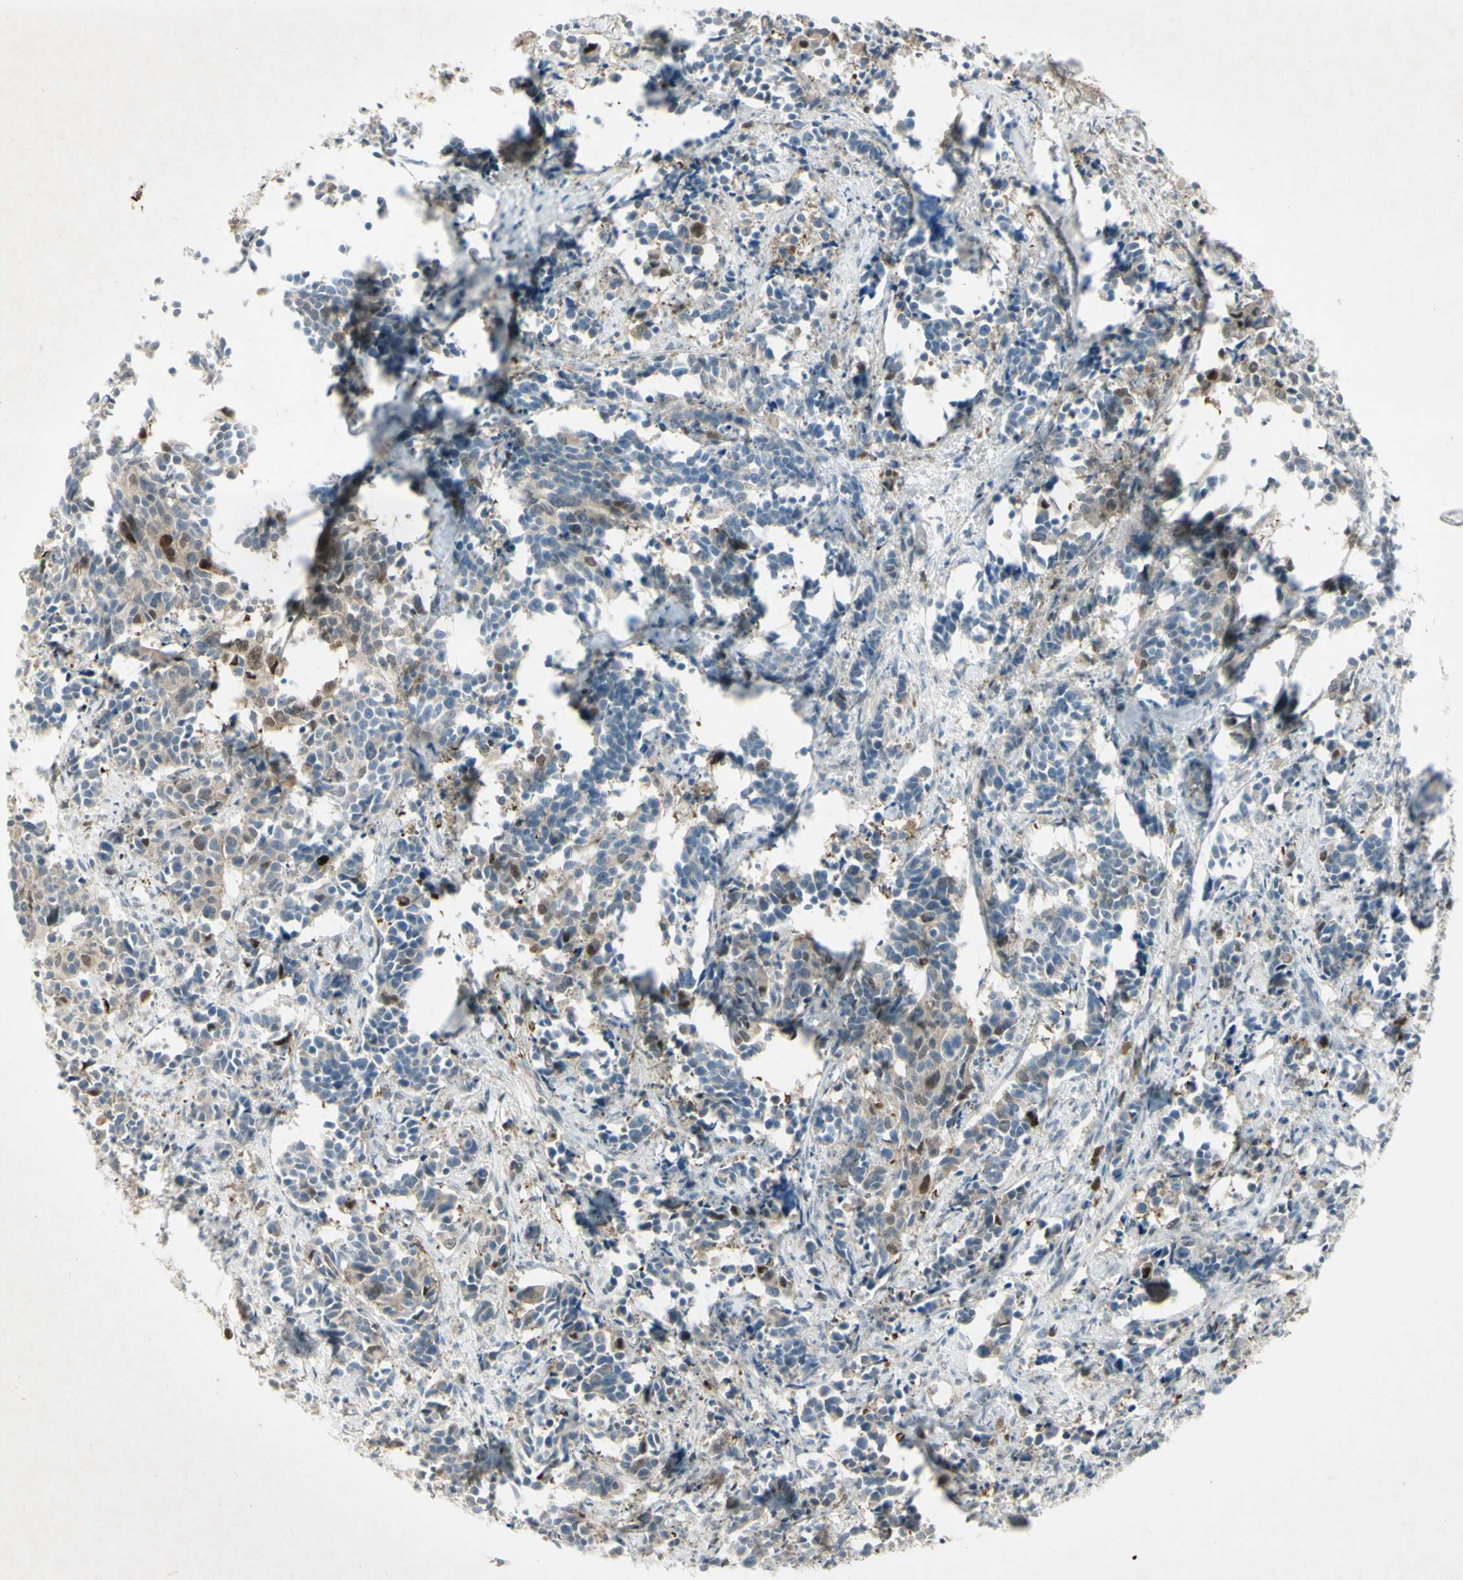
{"staining": {"intensity": "strong", "quantity": "<25%", "location": "nuclear"}, "tissue": "cervical cancer", "cell_type": "Tumor cells", "image_type": "cancer", "snomed": [{"axis": "morphology", "description": "Normal tissue, NOS"}, {"axis": "morphology", "description": "Squamous cell carcinoma, NOS"}, {"axis": "topography", "description": "Cervix"}], "caption": "Strong nuclear staining is appreciated in about <25% of tumor cells in cervical cancer. The protein of interest is stained brown, and the nuclei are stained in blue (DAB (3,3'-diaminobenzidine) IHC with brightfield microscopy, high magnification).", "gene": "C1orf159", "patient": {"sex": "female", "age": 35}}